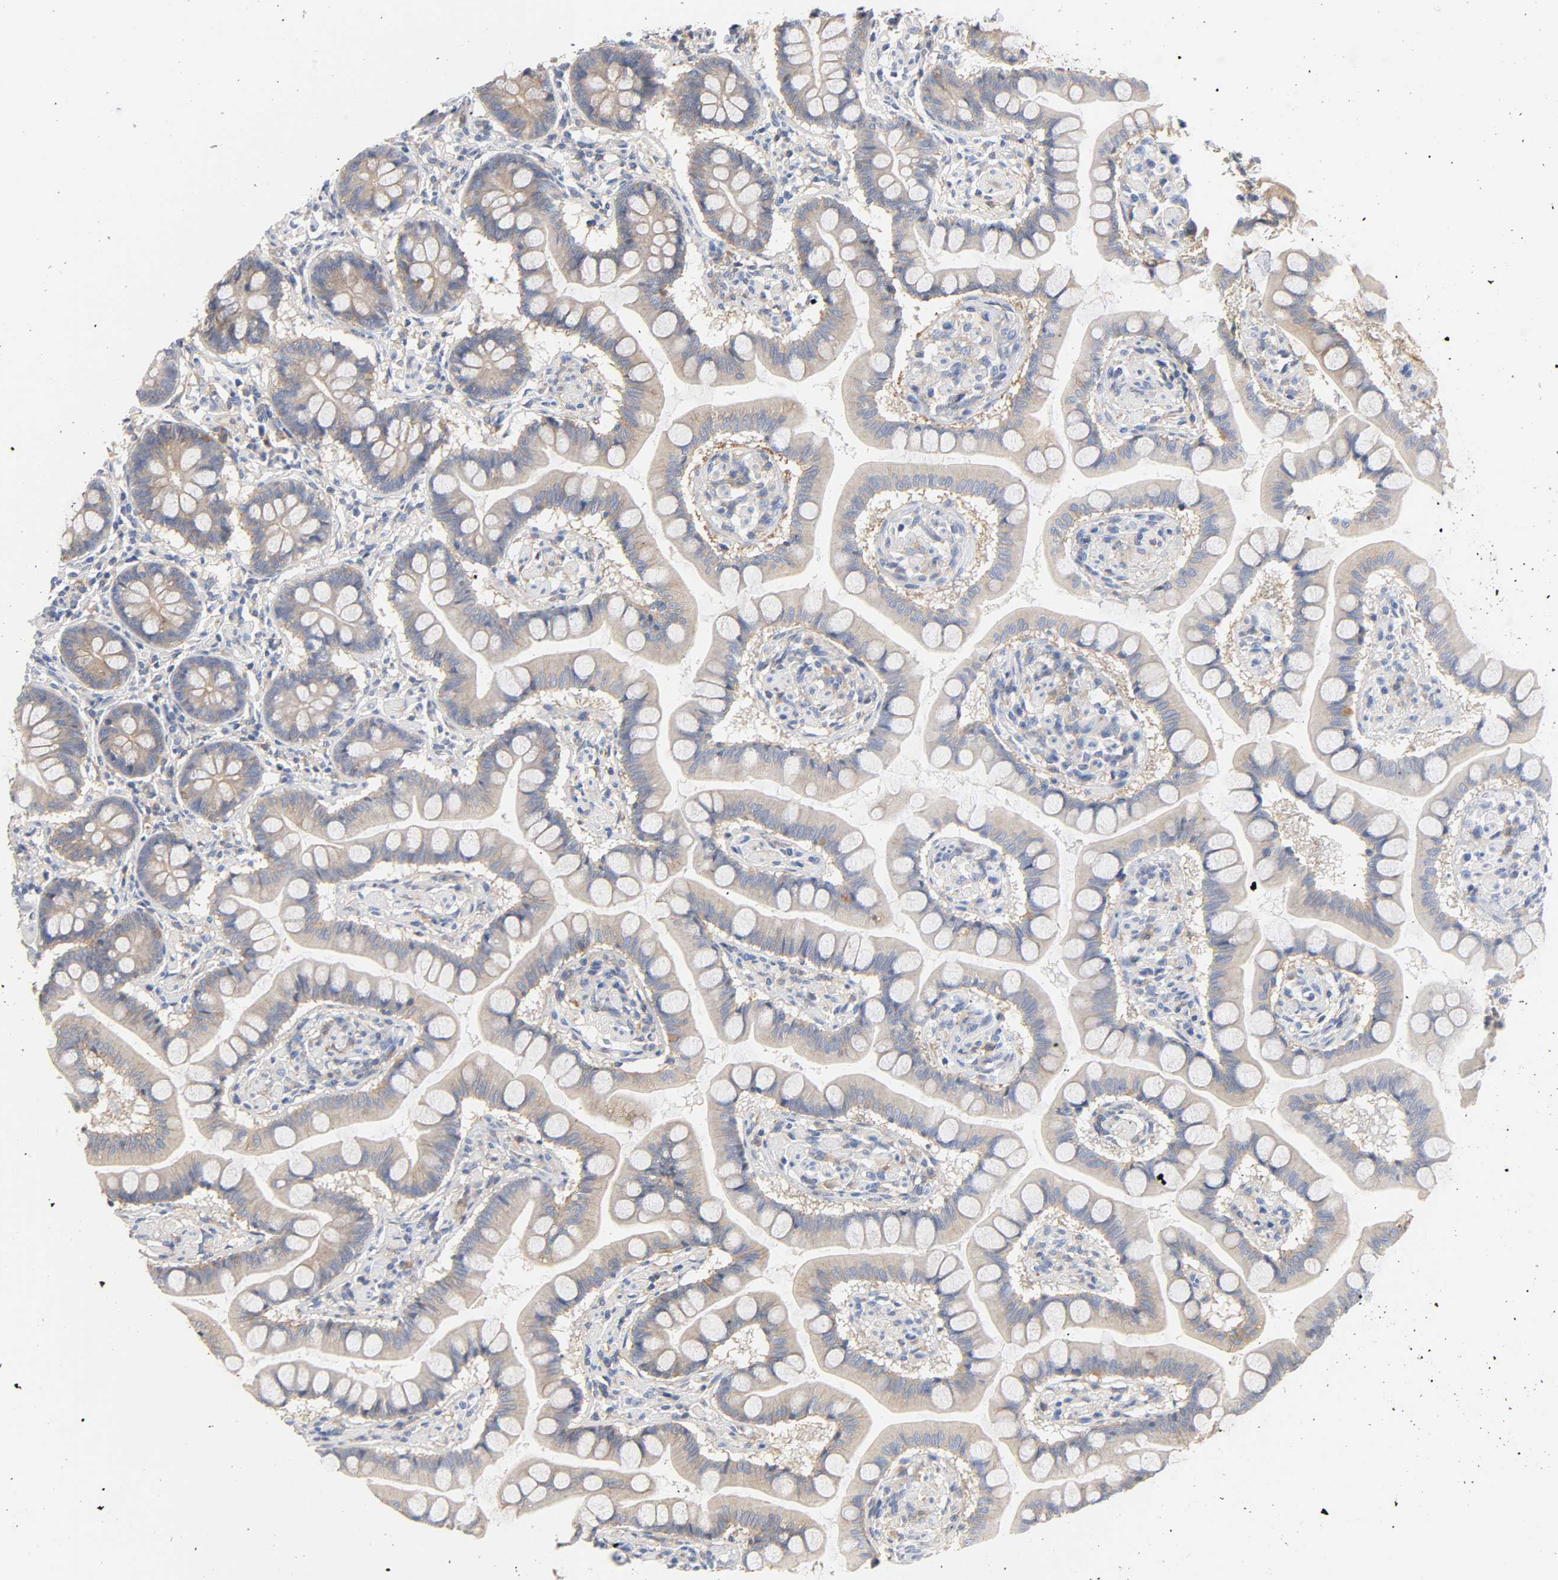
{"staining": {"intensity": "weak", "quantity": "<25%", "location": "cytoplasmic/membranous"}, "tissue": "small intestine", "cell_type": "Glandular cells", "image_type": "normal", "snomed": [{"axis": "morphology", "description": "Normal tissue, NOS"}, {"axis": "topography", "description": "Small intestine"}], "caption": "A photomicrograph of small intestine stained for a protein reveals no brown staining in glandular cells.", "gene": "SRC", "patient": {"sex": "male", "age": 41}}